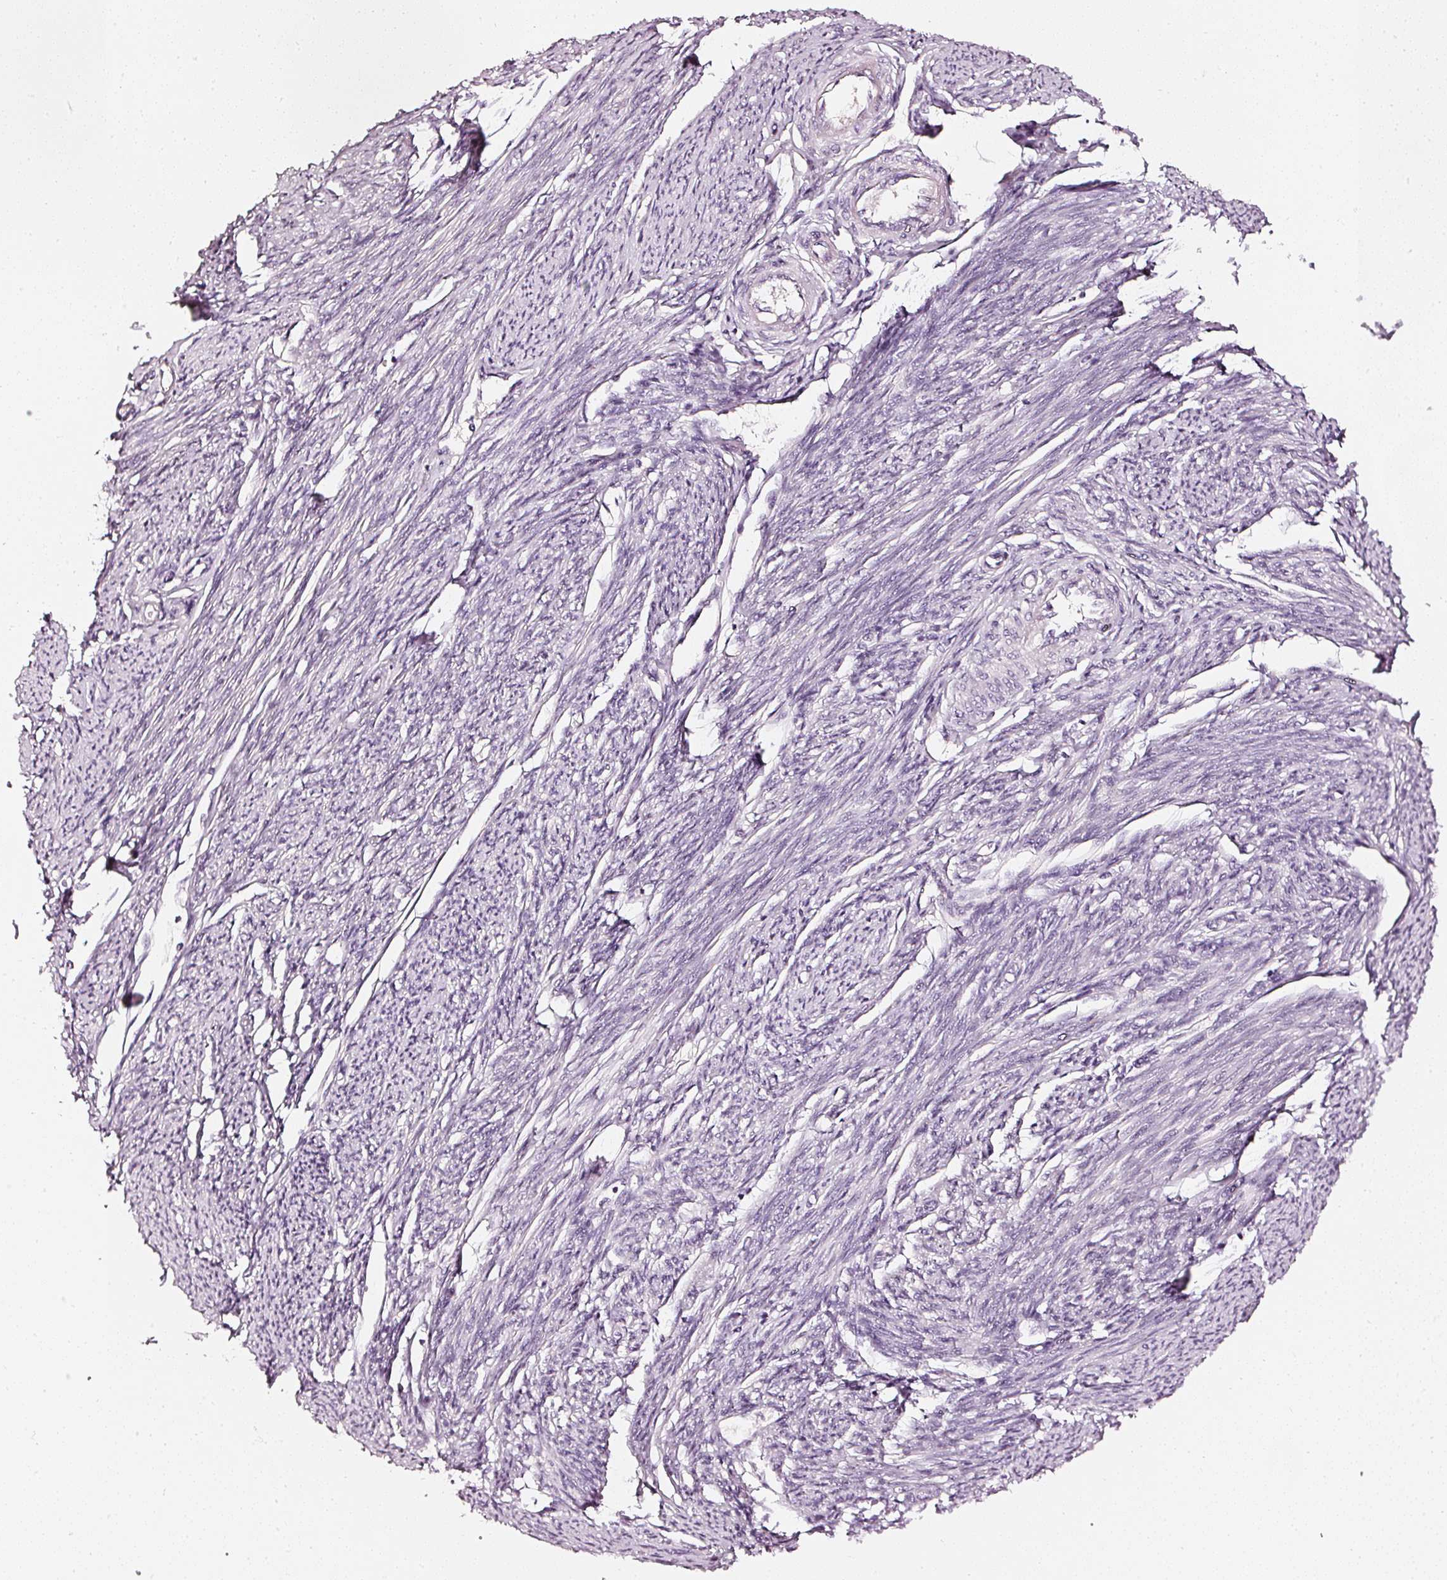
{"staining": {"intensity": "negative", "quantity": "none", "location": "none"}, "tissue": "smooth muscle", "cell_type": "Smooth muscle cells", "image_type": "normal", "snomed": [{"axis": "morphology", "description": "Normal tissue, NOS"}, {"axis": "topography", "description": "Smooth muscle"}, {"axis": "topography", "description": "Uterus"}], "caption": "DAB (3,3'-diaminobenzidine) immunohistochemical staining of normal smooth muscle reveals no significant positivity in smooth muscle cells.", "gene": "CNP", "patient": {"sex": "female", "age": 59}}